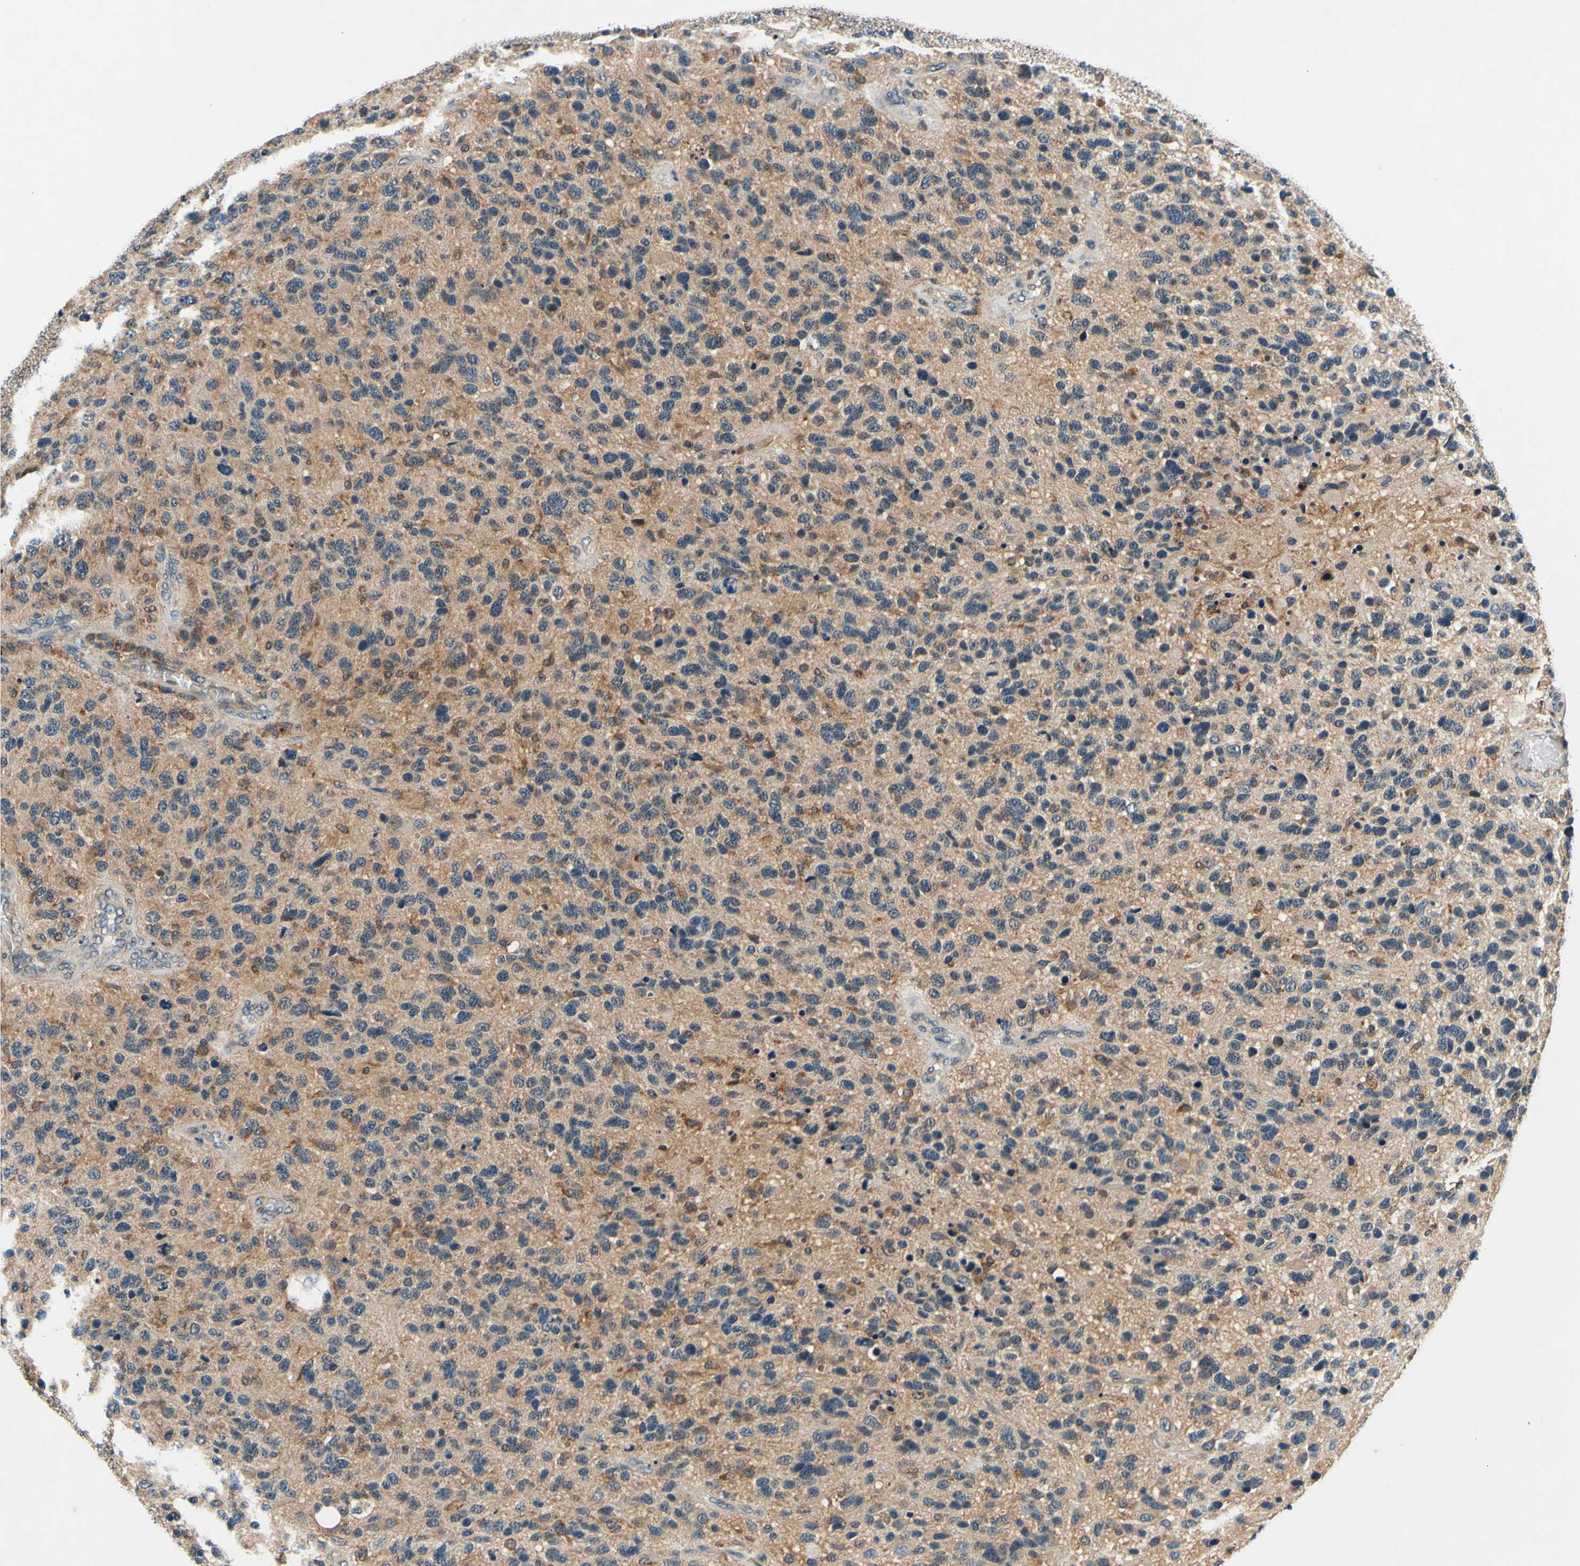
{"staining": {"intensity": "moderate", "quantity": "25%-75%", "location": "cytoplasmic/membranous"}, "tissue": "glioma", "cell_type": "Tumor cells", "image_type": "cancer", "snomed": [{"axis": "morphology", "description": "Glioma, malignant, High grade"}, {"axis": "topography", "description": "Brain"}], "caption": "Protein expression analysis of malignant glioma (high-grade) shows moderate cytoplasmic/membranous staining in approximately 25%-75% of tumor cells.", "gene": "PLA2G4A", "patient": {"sex": "female", "age": 58}}